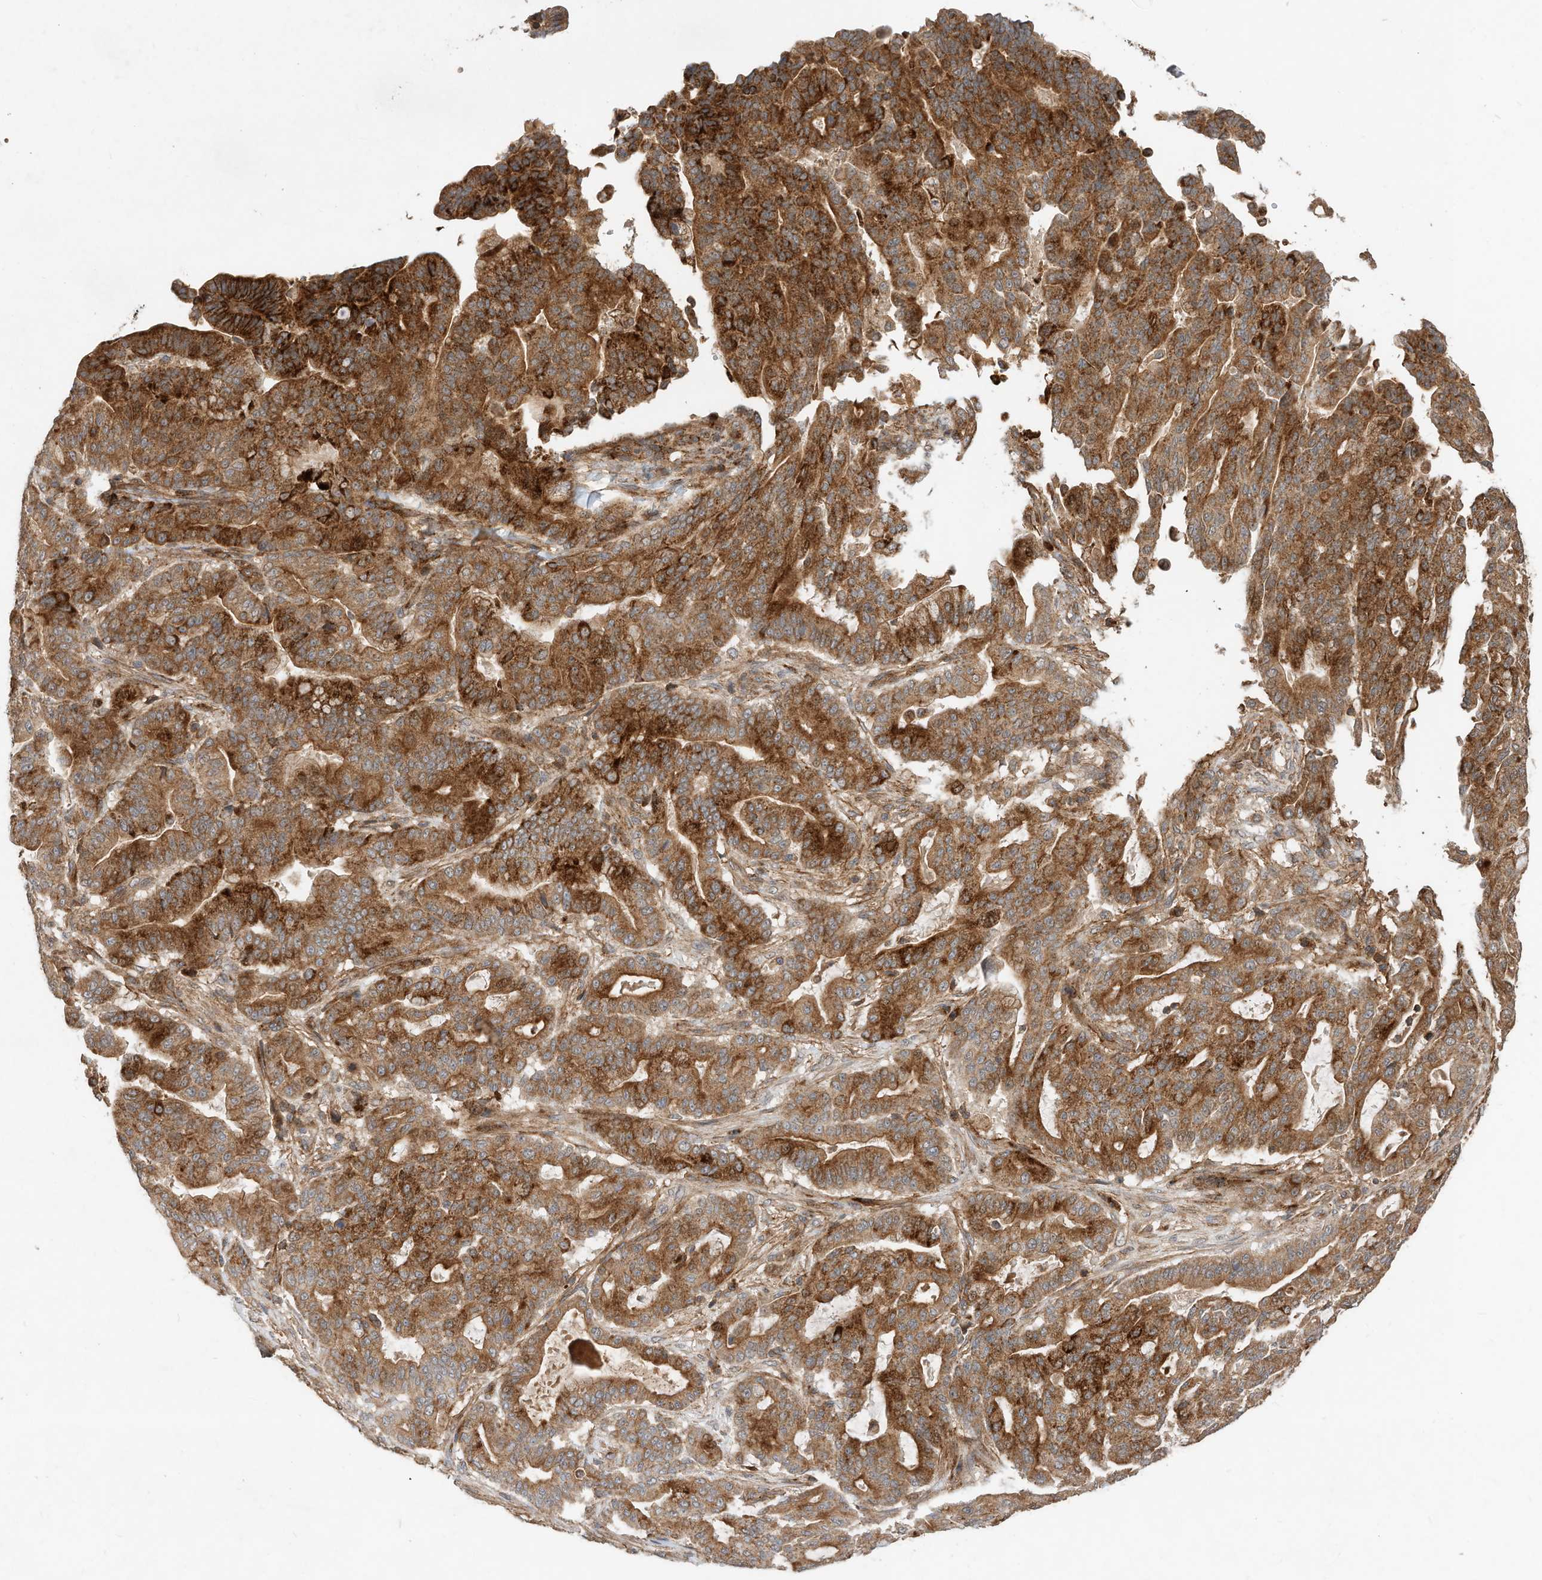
{"staining": {"intensity": "strong", "quantity": ">75%", "location": "cytoplasmic/membranous"}, "tissue": "pancreatic cancer", "cell_type": "Tumor cells", "image_type": "cancer", "snomed": [{"axis": "morphology", "description": "Adenocarcinoma, NOS"}, {"axis": "topography", "description": "Pancreas"}], "caption": "The histopathology image demonstrates a brown stain indicating the presence of a protein in the cytoplasmic/membranous of tumor cells in pancreatic cancer (adenocarcinoma). The staining was performed using DAB (3,3'-diaminobenzidine) to visualize the protein expression in brown, while the nuclei were stained in blue with hematoxylin (Magnification: 20x).", "gene": "CPAMD8", "patient": {"sex": "male", "age": 63}}